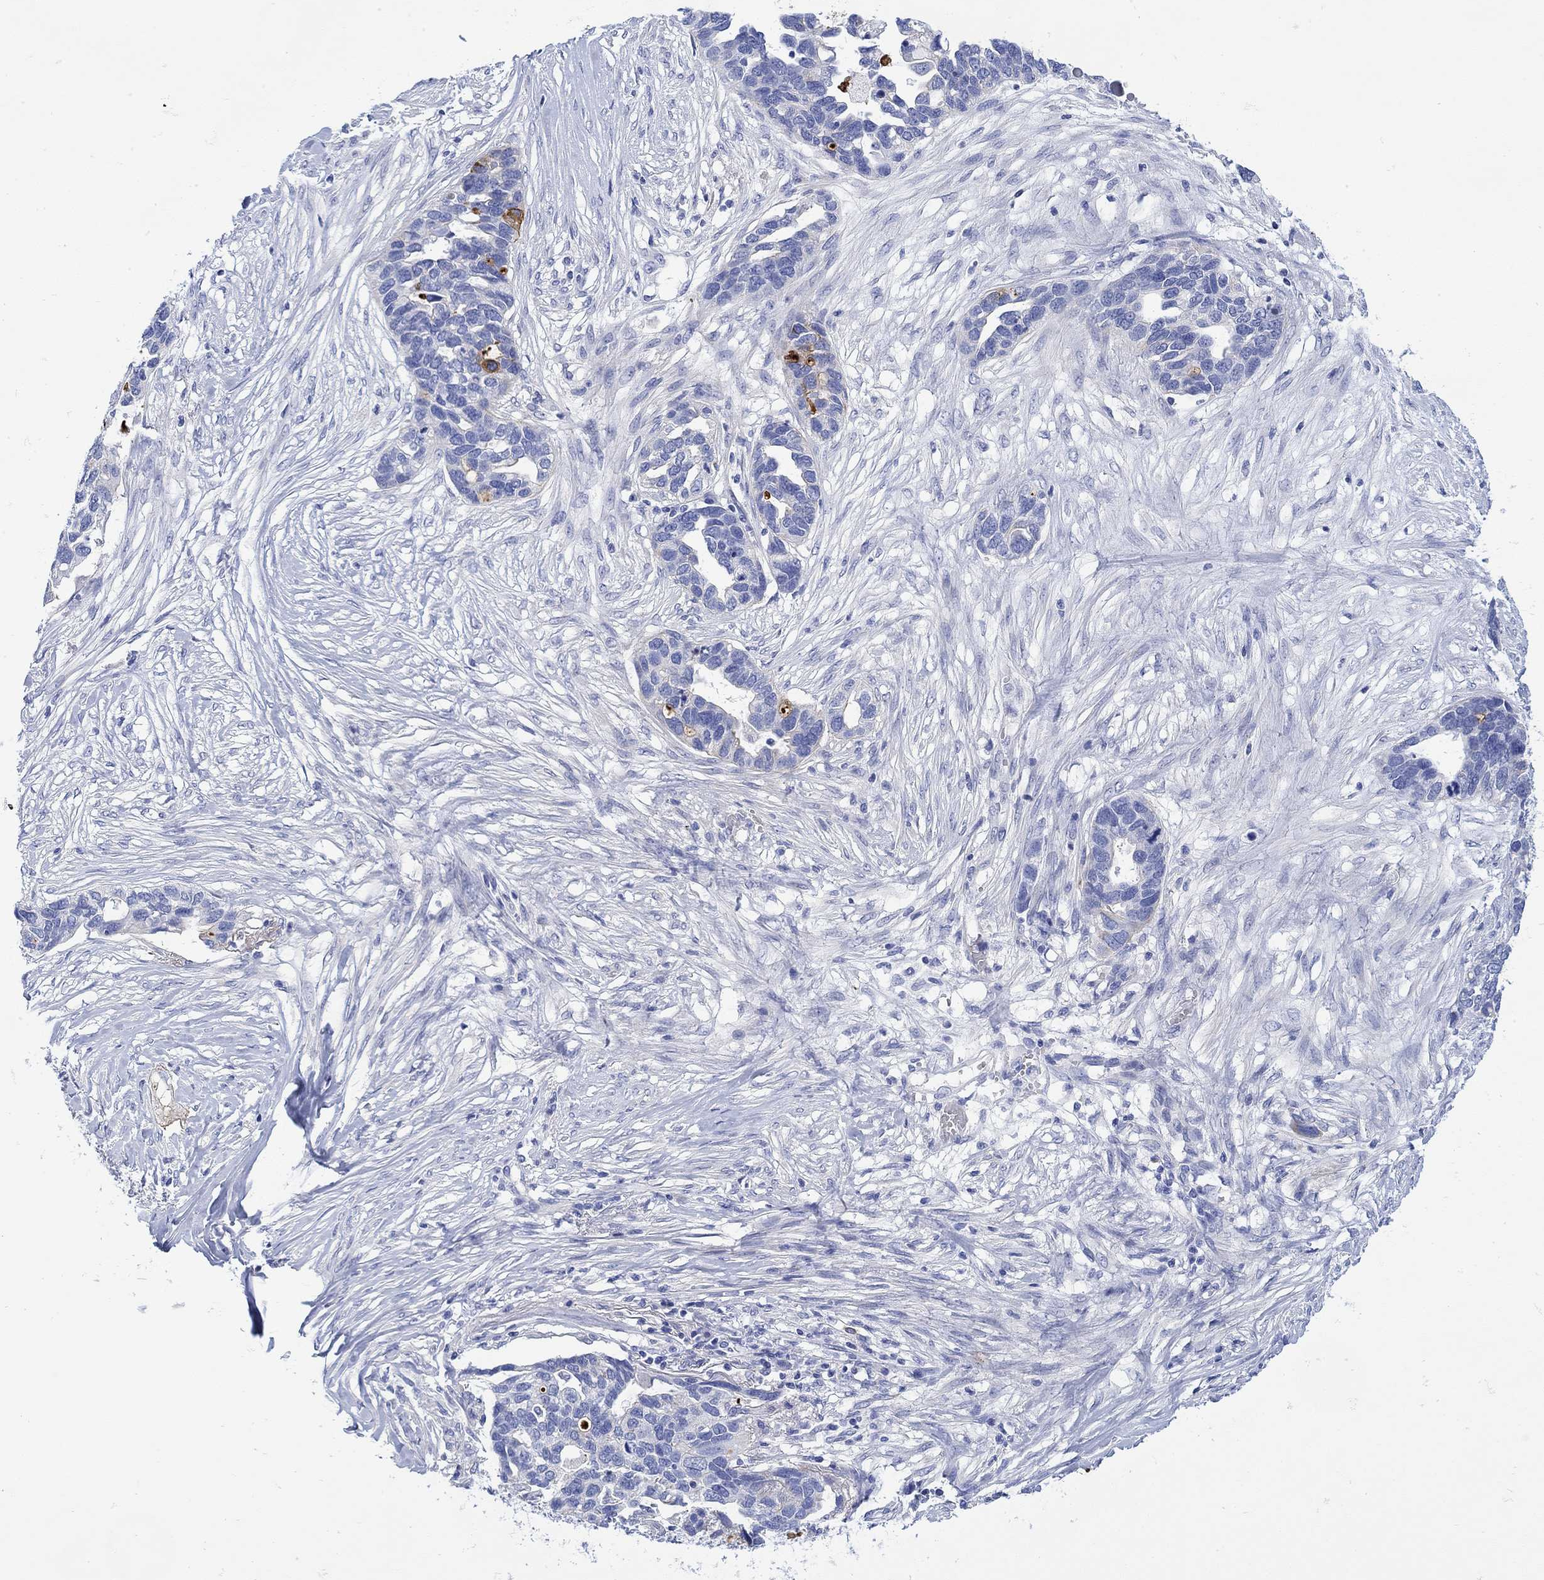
{"staining": {"intensity": "strong", "quantity": "<25%", "location": "cytoplasmic/membranous"}, "tissue": "ovarian cancer", "cell_type": "Tumor cells", "image_type": "cancer", "snomed": [{"axis": "morphology", "description": "Cystadenocarcinoma, serous, NOS"}, {"axis": "topography", "description": "Ovary"}], "caption": "Immunohistochemistry (IHC) of human ovarian cancer (serous cystadenocarcinoma) displays medium levels of strong cytoplasmic/membranous staining in approximately <25% of tumor cells.", "gene": "ANKMY1", "patient": {"sex": "female", "age": 54}}